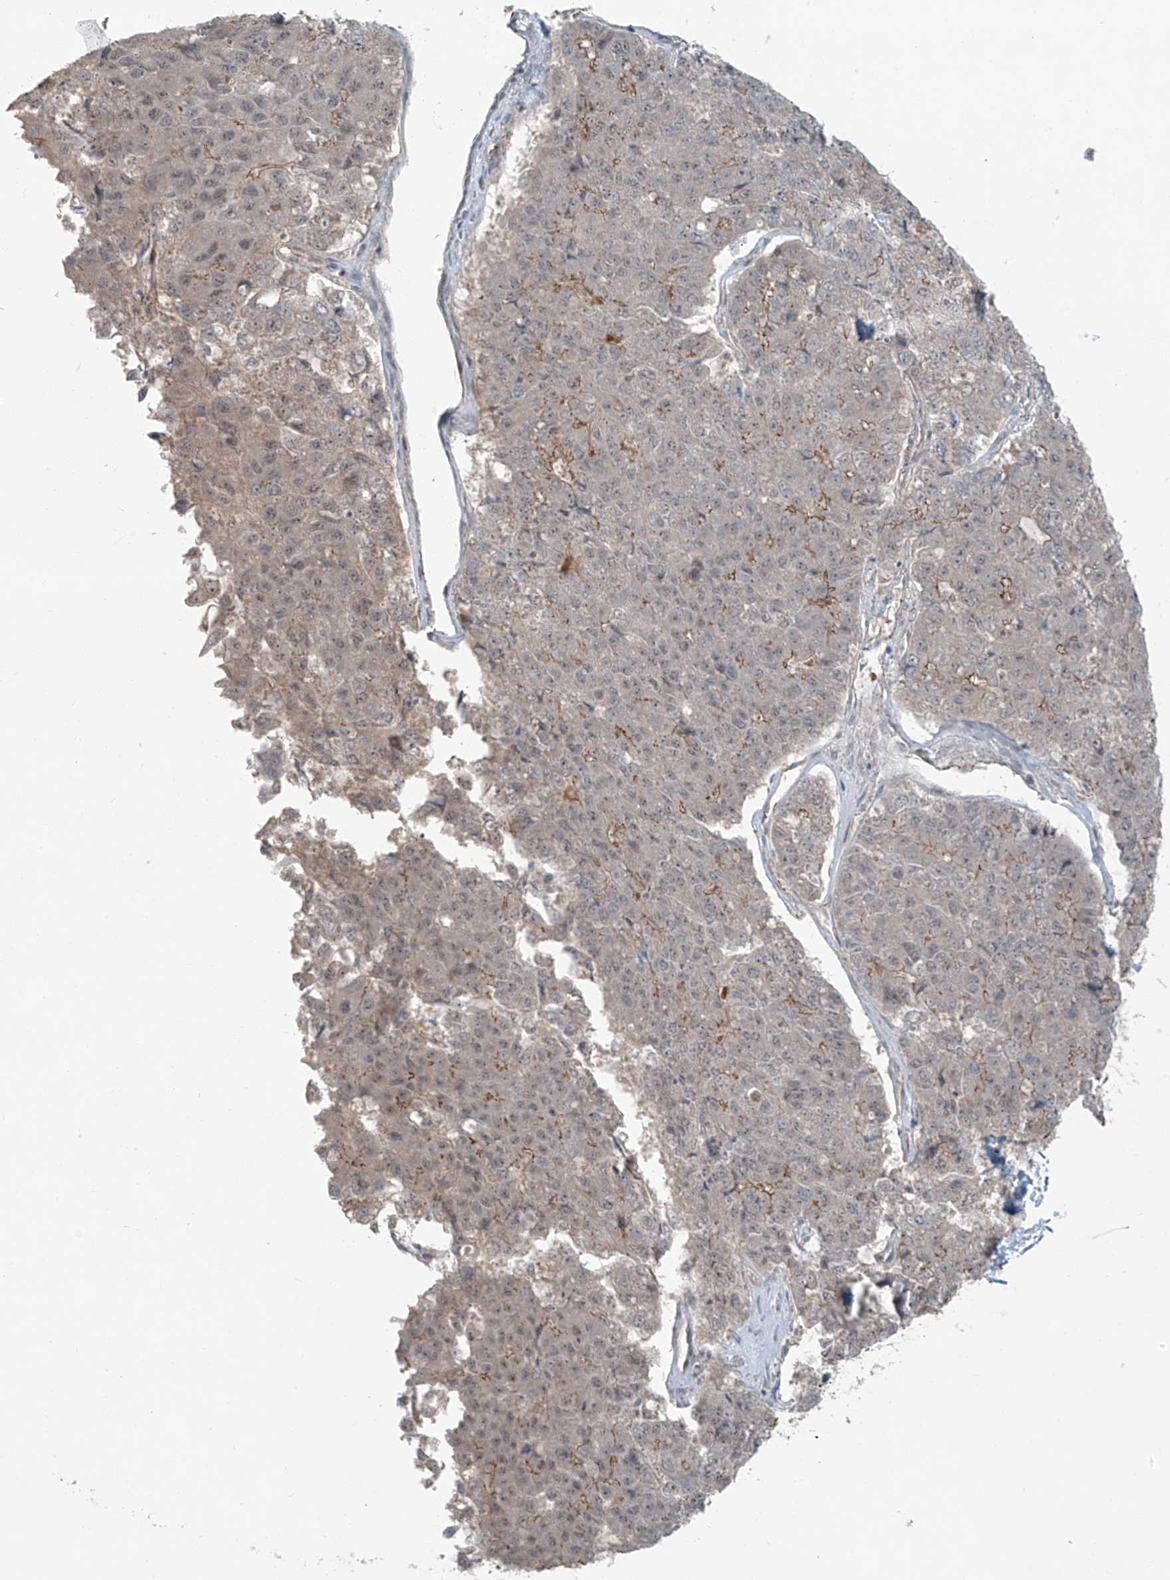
{"staining": {"intensity": "moderate", "quantity": "<25%", "location": "cytoplasmic/membranous"}, "tissue": "pancreatic cancer", "cell_type": "Tumor cells", "image_type": "cancer", "snomed": [{"axis": "morphology", "description": "Adenocarcinoma, NOS"}, {"axis": "topography", "description": "Pancreas"}], "caption": "Protein expression analysis of pancreatic cancer demonstrates moderate cytoplasmic/membranous staining in about <25% of tumor cells.", "gene": "ZNF16", "patient": {"sex": "male", "age": 50}}